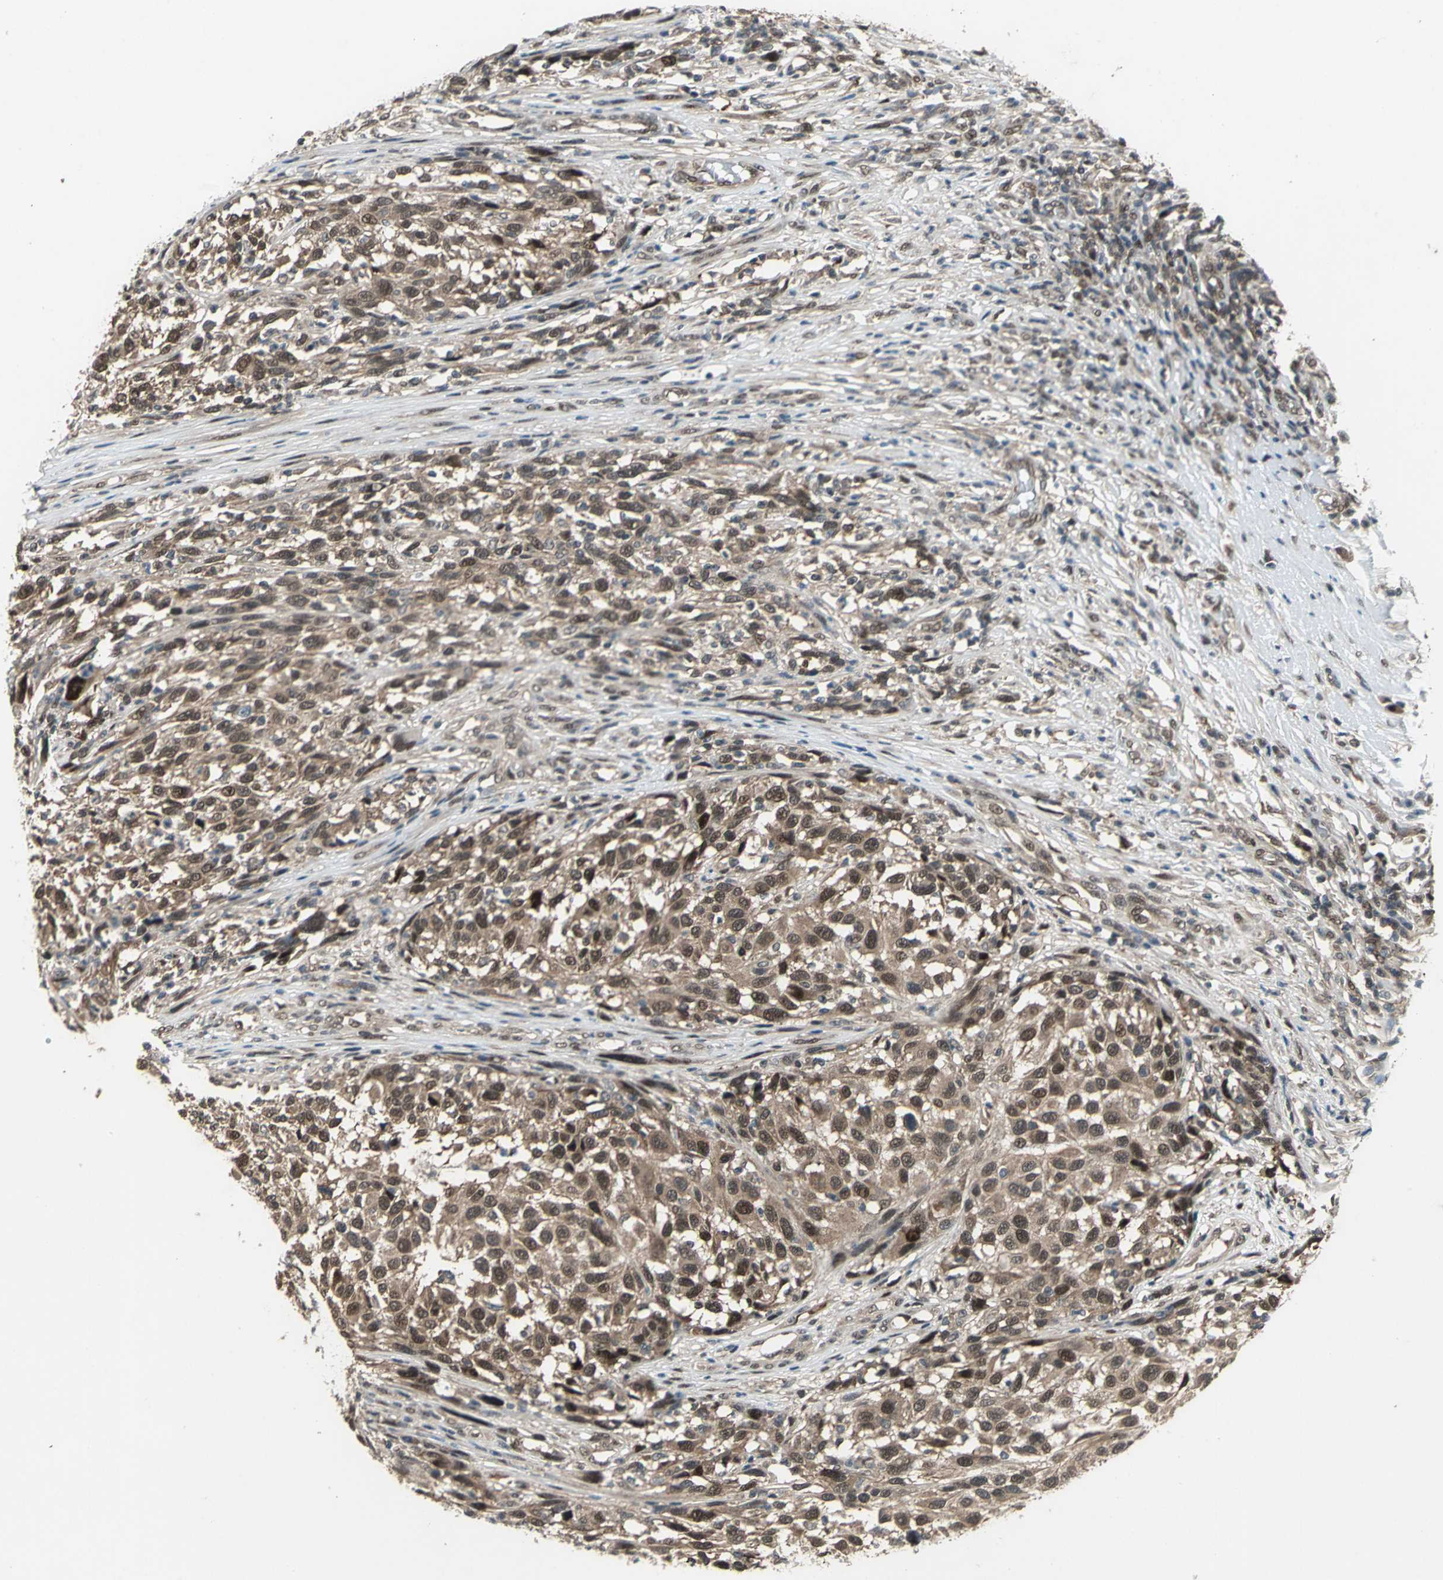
{"staining": {"intensity": "weak", "quantity": ">75%", "location": "cytoplasmic/membranous,nuclear"}, "tissue": "melanoma", "cell_type": "Tumor cells", "image_type": "cancer", "snomed": [{"axis": "morphology", "description": "Malignant melanoma, Metastatic site"}, {"axis": "topography", "description": "Lymph node"}], "caption": "The image demonstrates staining of melanoma, revealing weak cytoplasmic/membranous and nuclear protein positivity (brown color) within tumor cells.", "gene": "COPS5", "patient": {"sex": "male", "age": 61}}